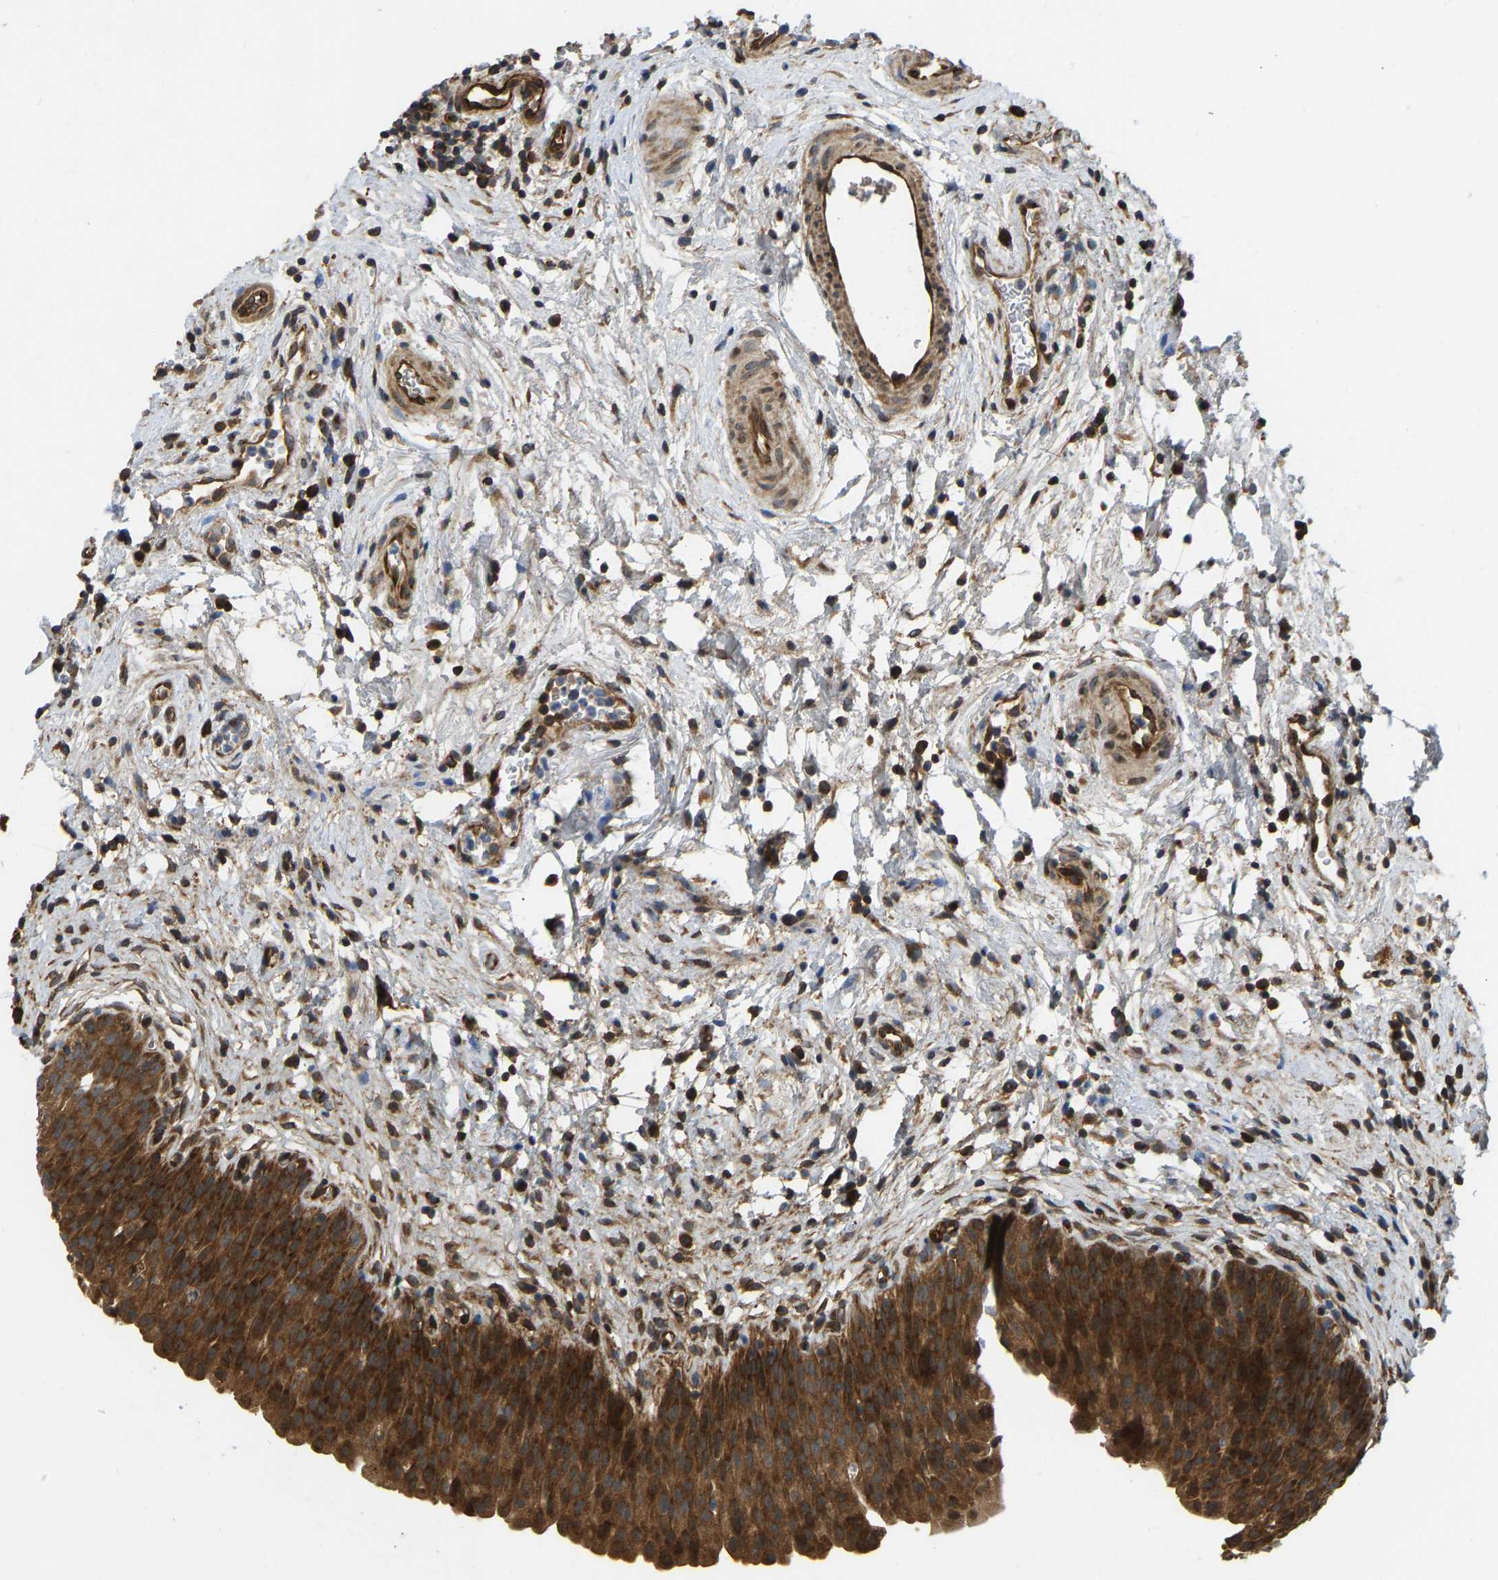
{"staining": {"intensity": "strong", "quantity": ">75%", "location": "cytoplasmic/membranous"}, "tissue": "urinary bladder", "cell_type": "Urothelial cells", "image_type": "normal", "snomed": [{"axis": "morphology", "description": "Normal tissue, NOS"}, {"axis": "topography", "description": "Urinary bladder"}], "caption": "The micrograph displays staining of benign urinary bladder, revealing strong cytoplasmic/membranous protein expression (brown color) within urothelial cells.", "gene": "RASGRF2", "patient": {"sex": "male", "age": 37}}